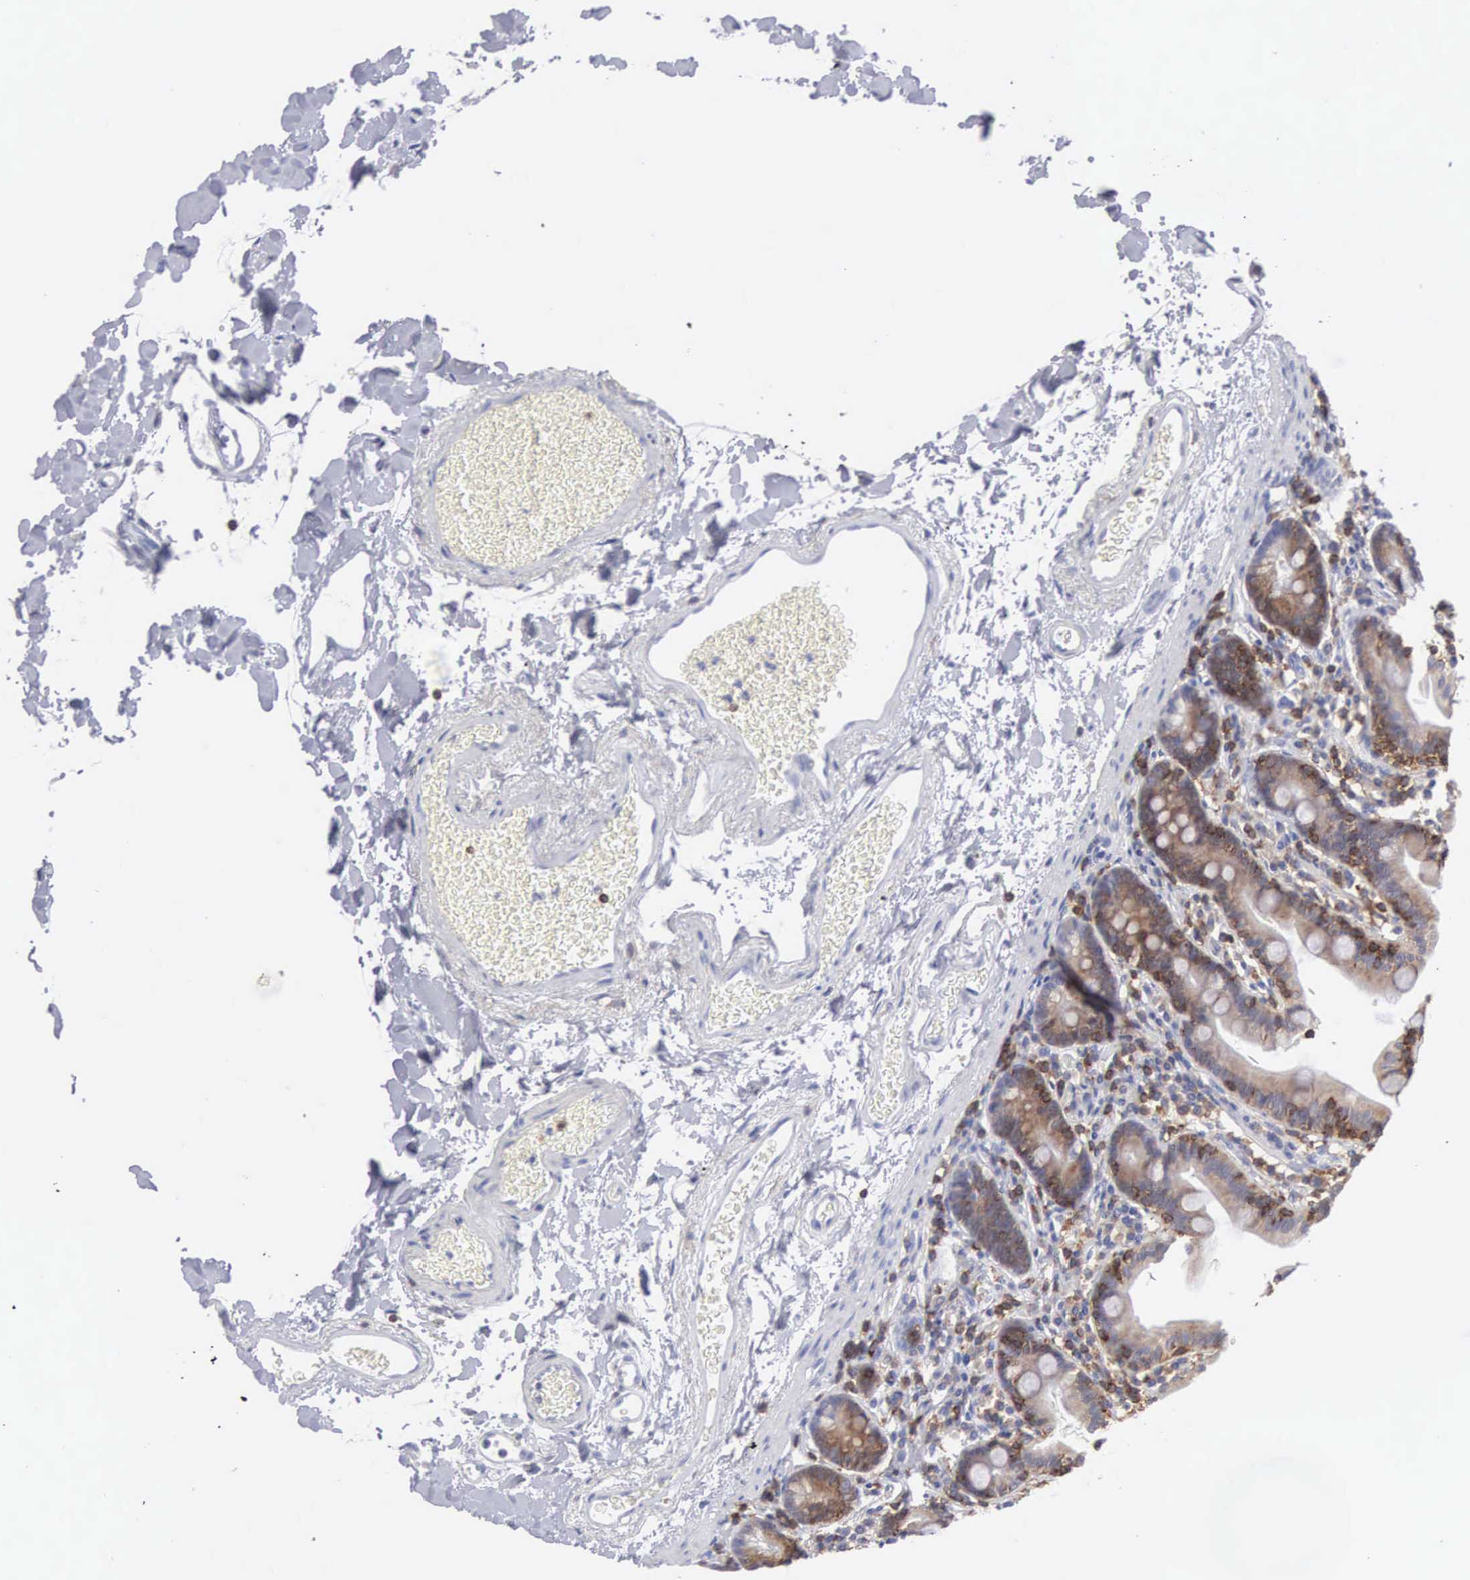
{"staining": {"intensity": "moderate", "quantity": ">75%", "location": "cytoplasmic/membranous"}, "tissue": "duodenum", "cell_type": "Glandular cells", "image_type": "normal", "snomed": [{"axis": "morphology", "description": "Normal tissue, NOS"}, {"axis": "topography", "description": "Duodenum"}], "caption": "Duodenum stained for a protein displays moderate cytoplasmic/membranous positivity in glandular cells. The staining is performed using DAB (3,3'-diaminobenzidine) brown chromogen to label protein expression. The nuclei are counter-stained blue using hematoxylin.", "gene": "ENSG00000285304", "patient": {"sex": "male", "age": 70}}